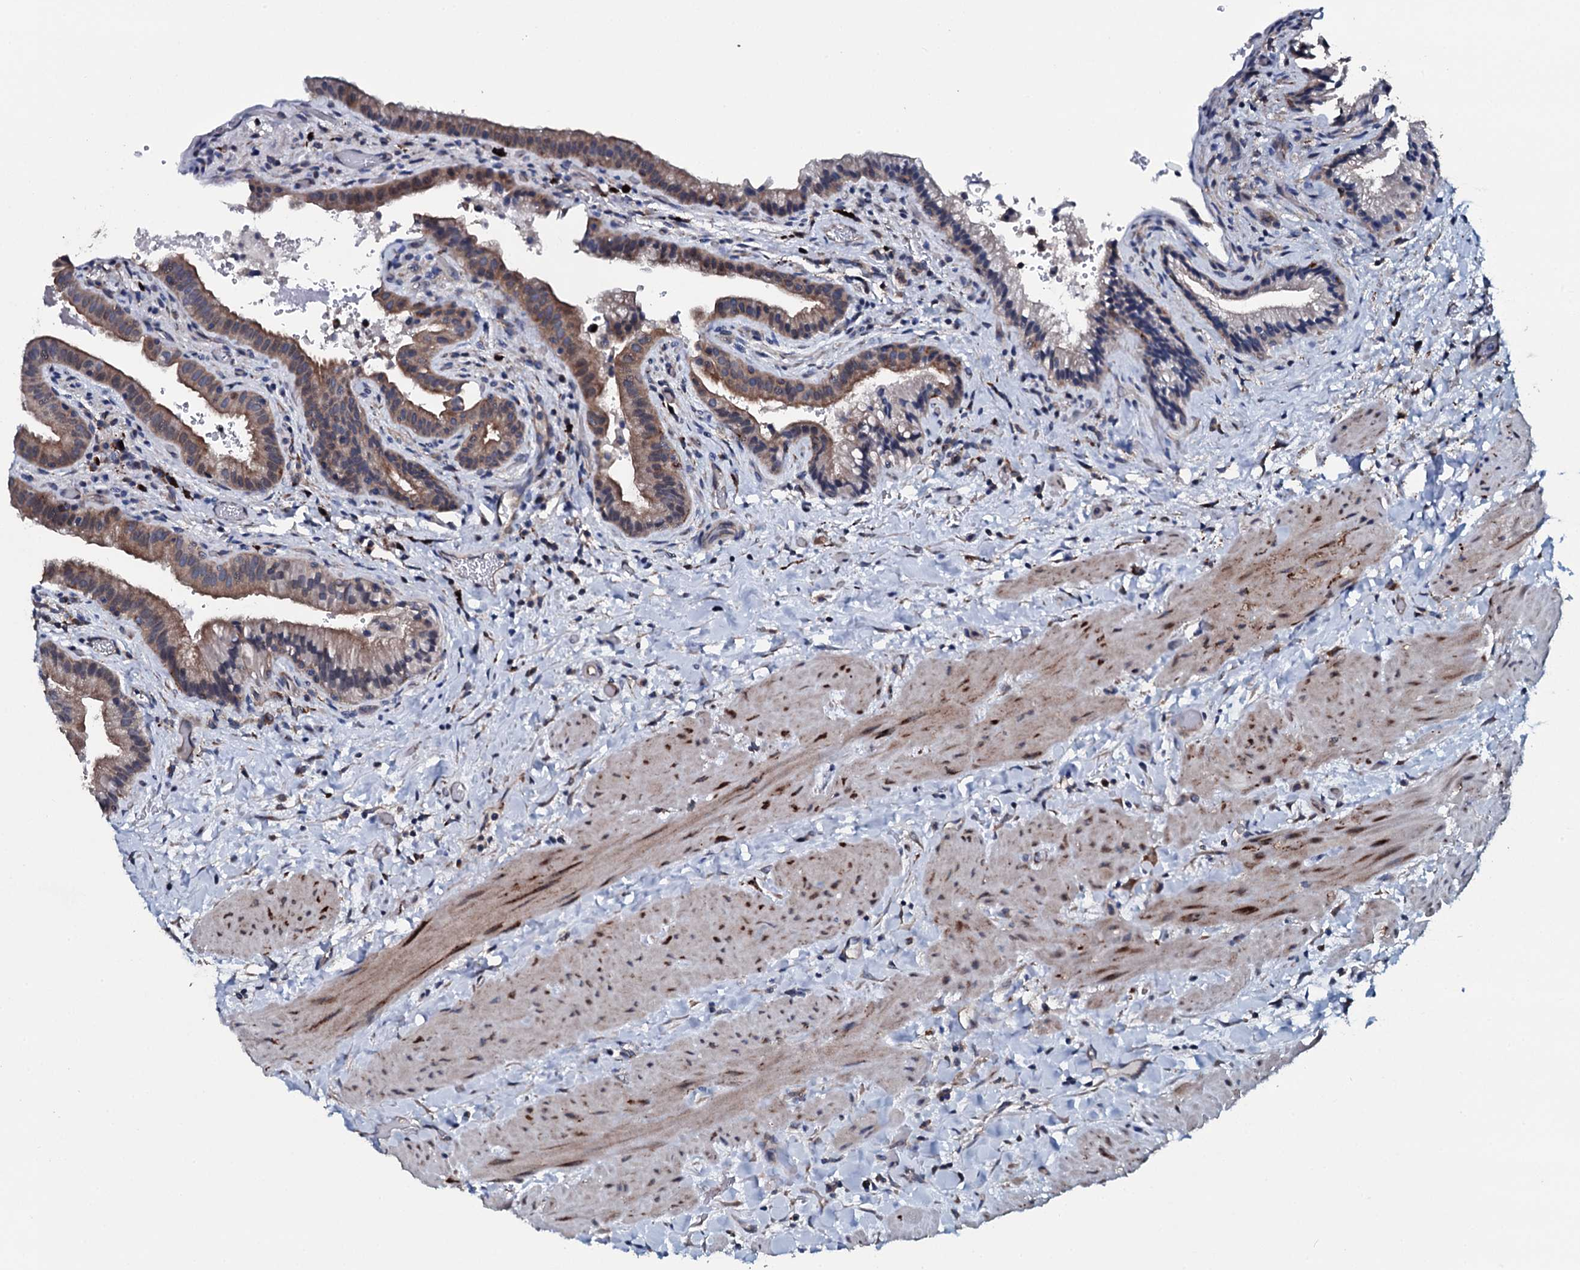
{"staining": {"intensity": "moderate", "quantity": "25%-75%", "location": "cytoplasmic/membranous"}, "tissue": "gallbladder", "cell_type": "Glandular cells", "image_type": "normal", "snomed": [{"axis": "morphology", "description": "Normal tissue, NOS"}, {"axis": "topography", "description": "Gallbladder"}], "caption": "Glandular cells demonstrate moderate cytoplasmic/membranous staining in about 25%-75% of cells in benign gallbladder.", "gene": "IL12B", "patient": {"sex": "male", "age": 24}}